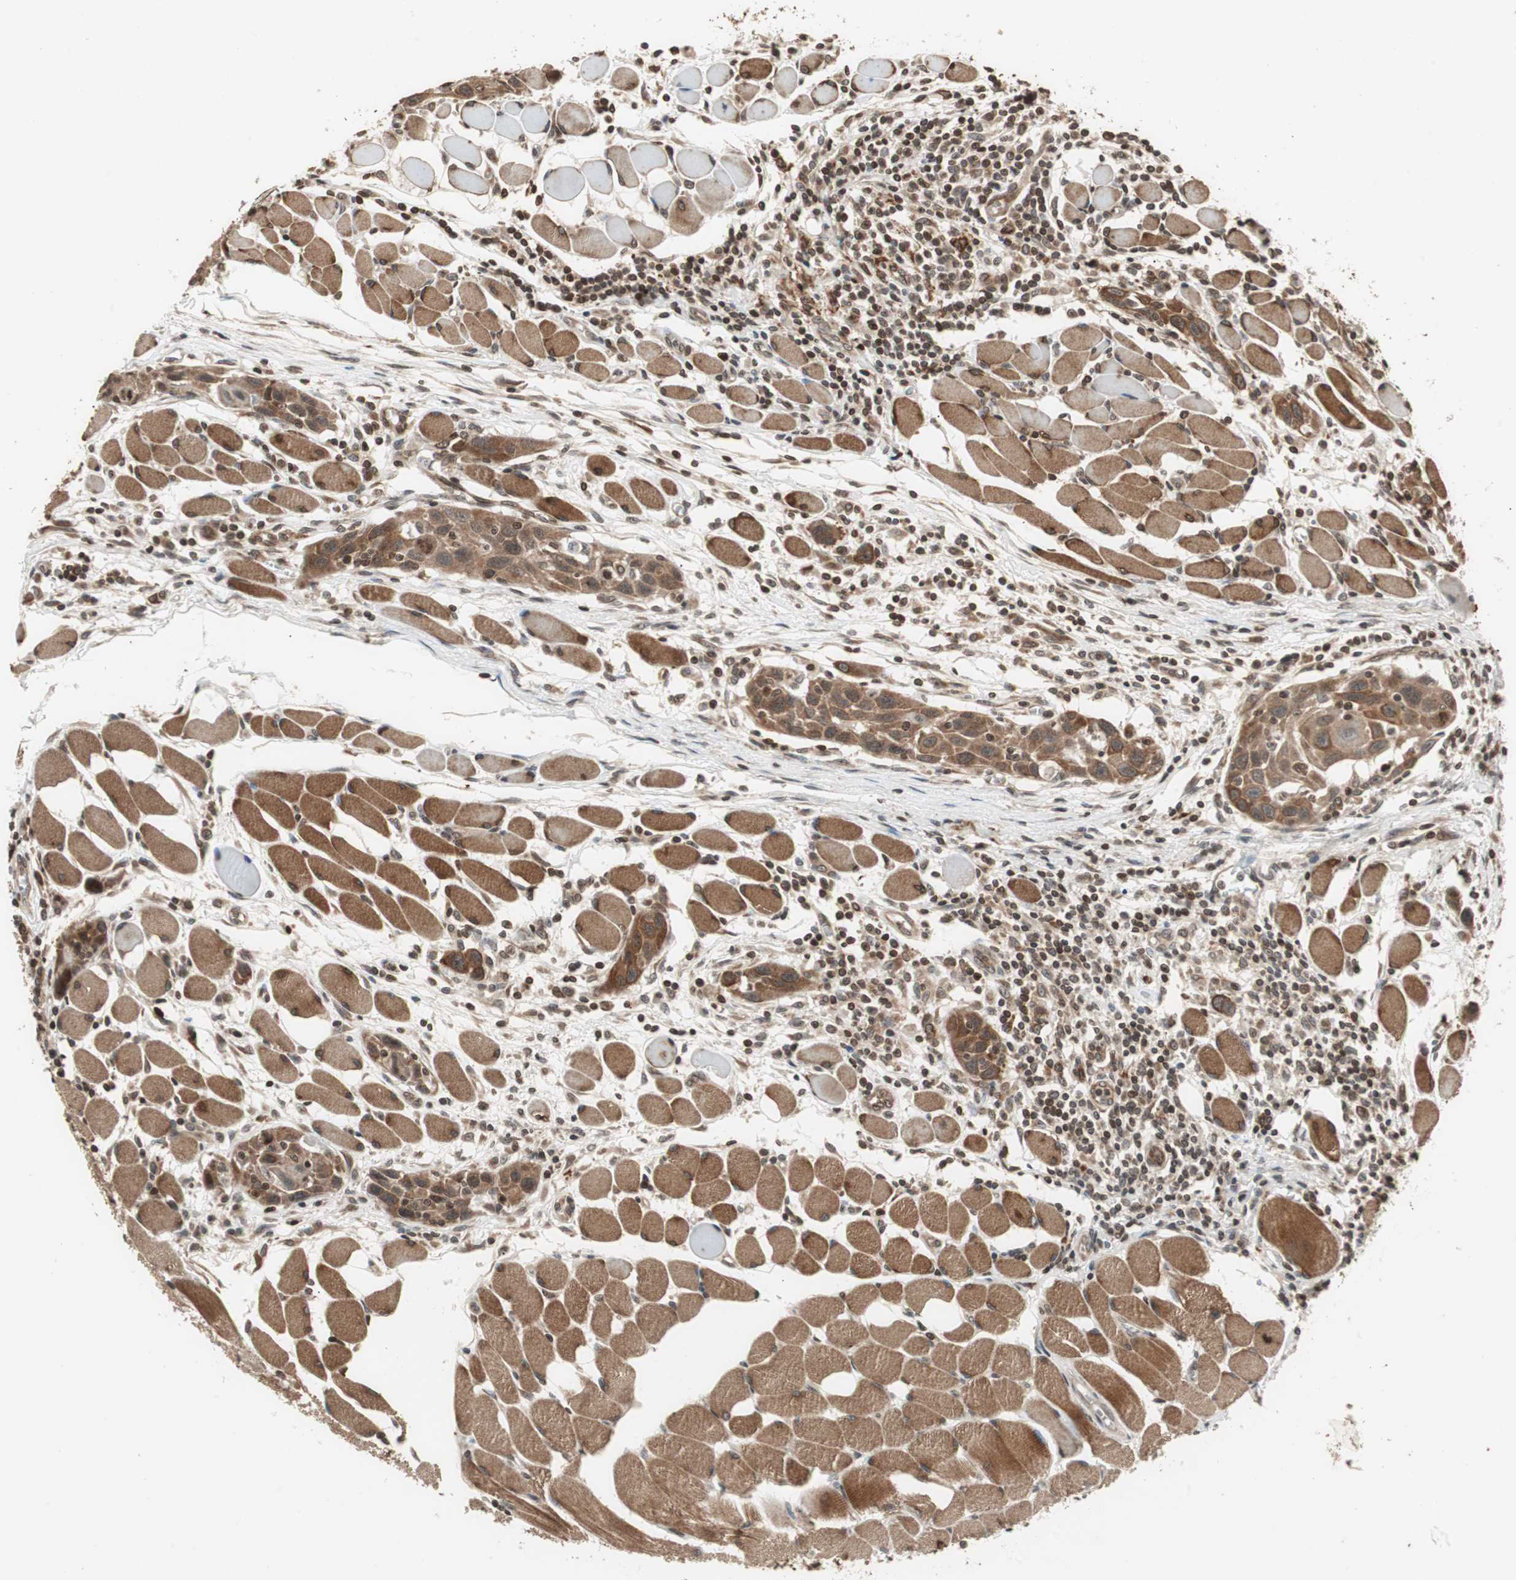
{"staining": {"intensity": "moderate", "quantity": ">75%", "location": "cytoplasmic/membranous"}, "tissue": "head and neck cancer", "cell_type": "Tumor cells", "image_type": "cancer", "snomed": [{"axis": "morphology", "description": "Squamous cell carcinoma, NOS"}, {"axis": "topography", "description": "Oral tissue"}, {"axis": "topography", "description": "Head-Neck"}], "caption": "Head and neck cancer stained with DAB immunohistochemistry (IHC) exhibits medium levels of moderate cytoplasmic/membranous expression in about >75% of tumor cells.", "gene": "ZFC3H1", "patient": {"sex": "female", "age": 50}}